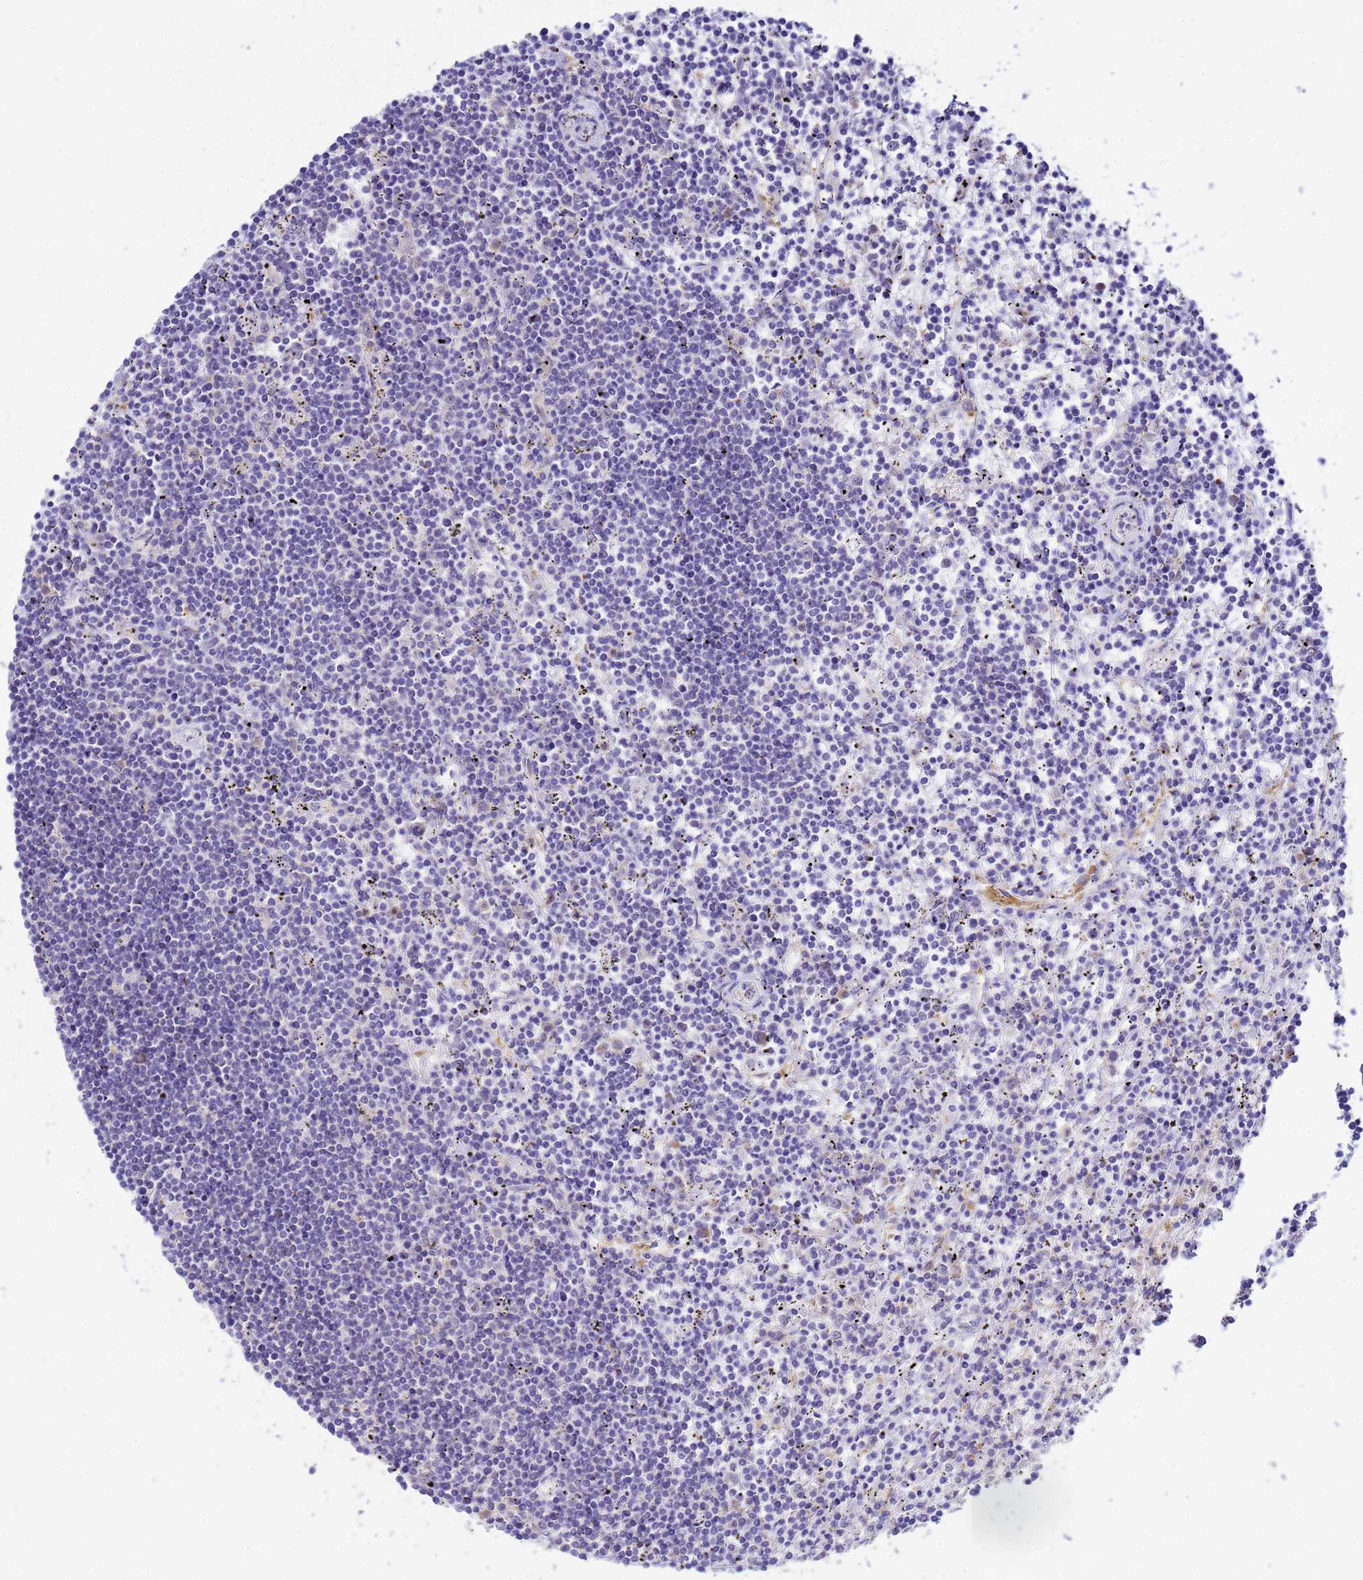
{"staining": {"intensity": "negative", "quantity": "none", "location": "none"}, "tissue": "lymphoma", "cell_type": "Tumor cells", "image_type": "cancer", "snomed": [{"axis": "morphology", "description": "Malignant lymphoma, non-Hodgkin's type, Low grade"}, {"axis": "topography", "description": "Spleen"}], "caption": "Tumor cells are negative for brown protein staining in lymphoma.", "gene": "NARS1", "patient": {"sex": "male", "age": 76}}